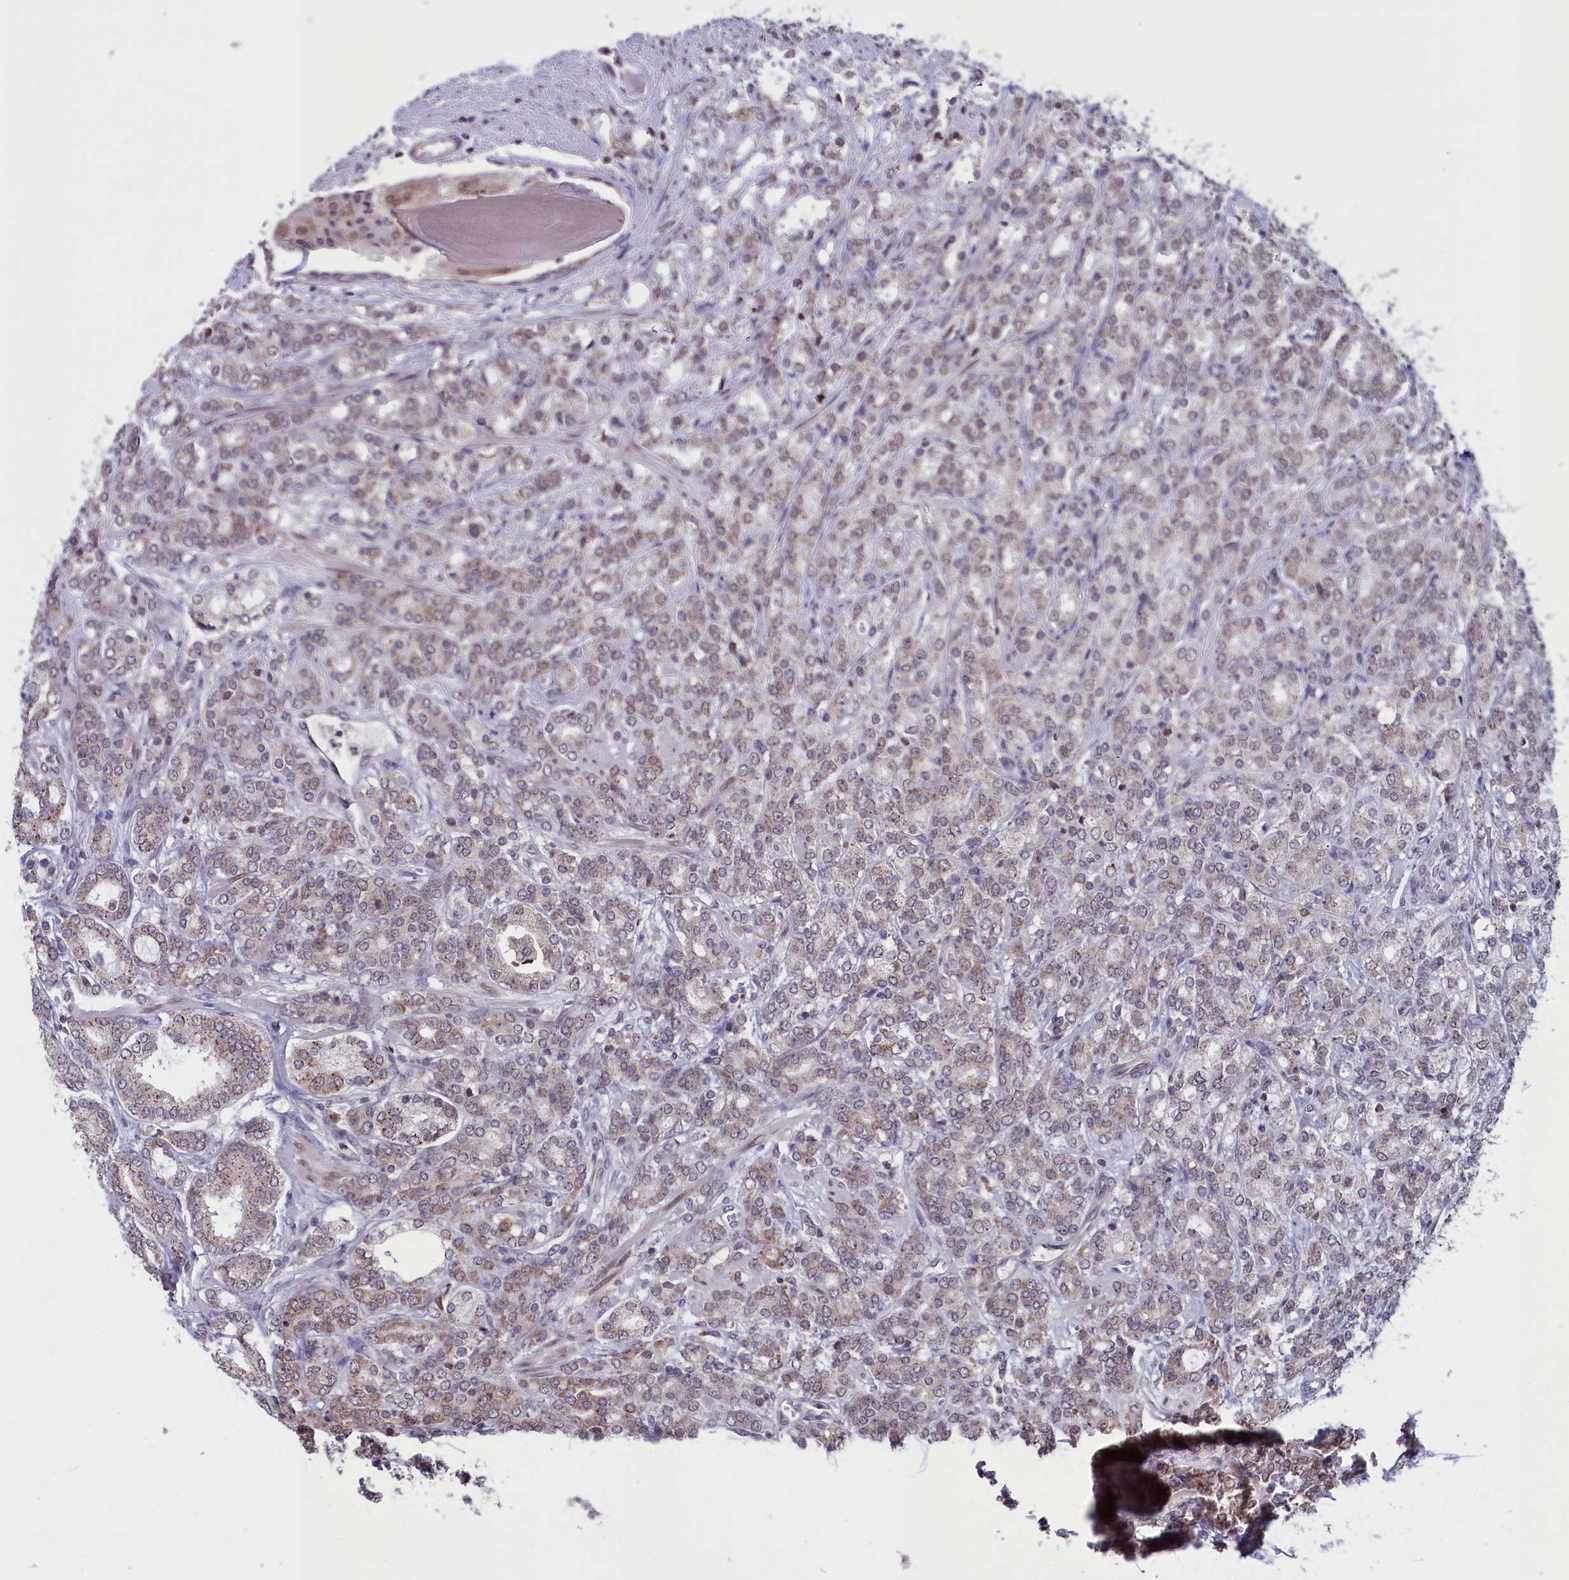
{"staining": {"intensity": "moderate", "quantity": ">75%", "location": "cytoplasmic/membranous"}, "tissue": "prostate cancer", "cell_type": "Tumor cells", "image_type": "cancer", "snomed": [{"axis": "morphology", "description": "Adenocarcinoma, High grade"}, {"axis": "topography", "description": "Prostate"}], "caption": "Protein expression analysis of human adenocarcinoma (high-grade) (prostate) reveals moderate cytoplasmic/membranous staining in about >75% of tumor cells.", "gene": "PARS2", "patient": {"sex": "male", "age": 62}}